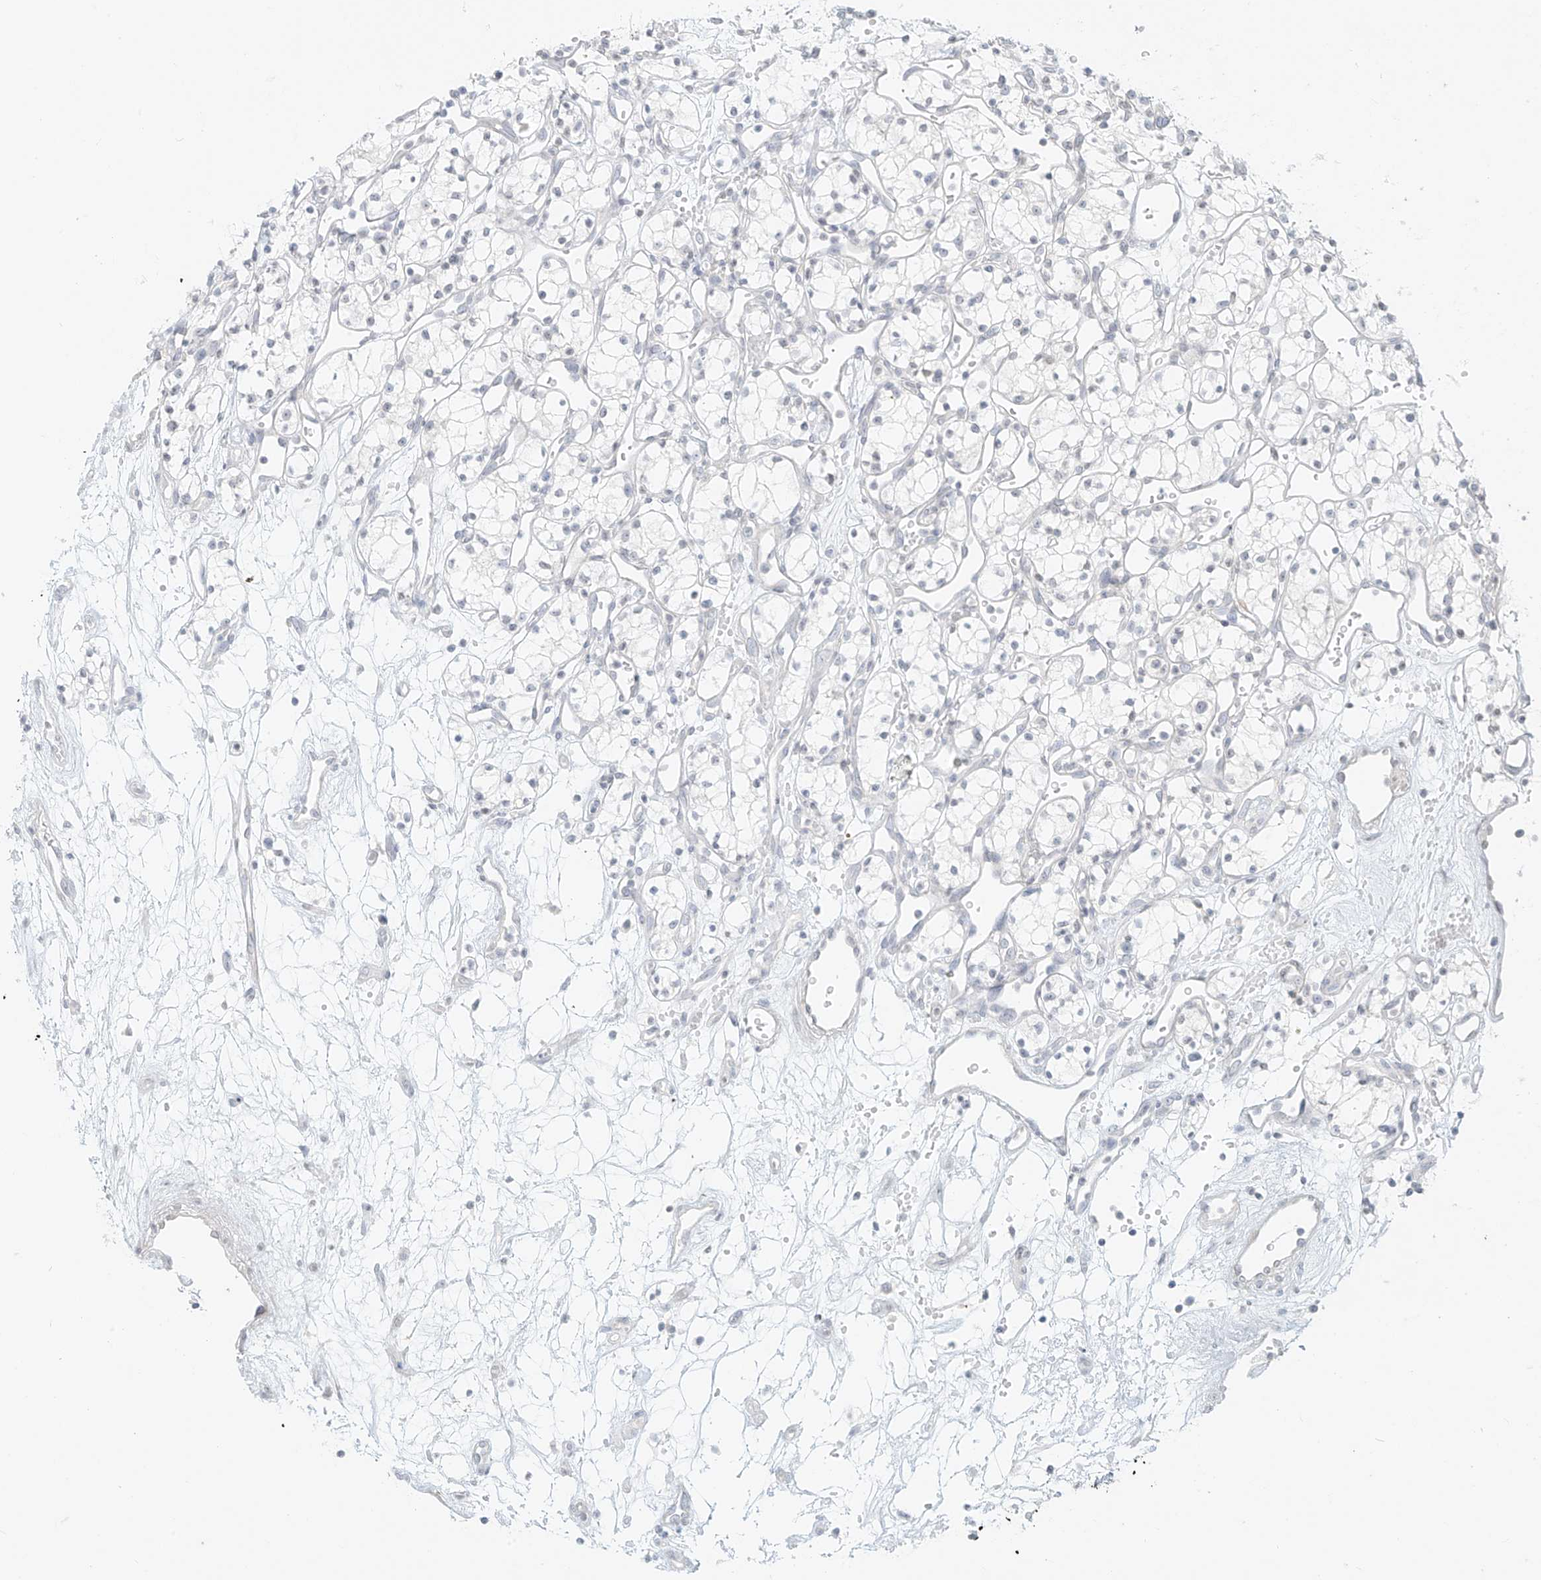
{"staining": {"intensity": "negative", "quantity": "none", "location": "none"}, "tissue": "renal cancer", "cell_type": "Tumor cells", "image_type": "cancer", "snomed": [{"axis": "morphology", "description": "Adenocarcinoma, NOS"}, {"axis": "topography", "description": "Kidney"}], "caption": "There is no significant expression in tumor cells of renal cancer.", "gene": "OSBPL7", "patient": {"sex": "male", "age": 59}}